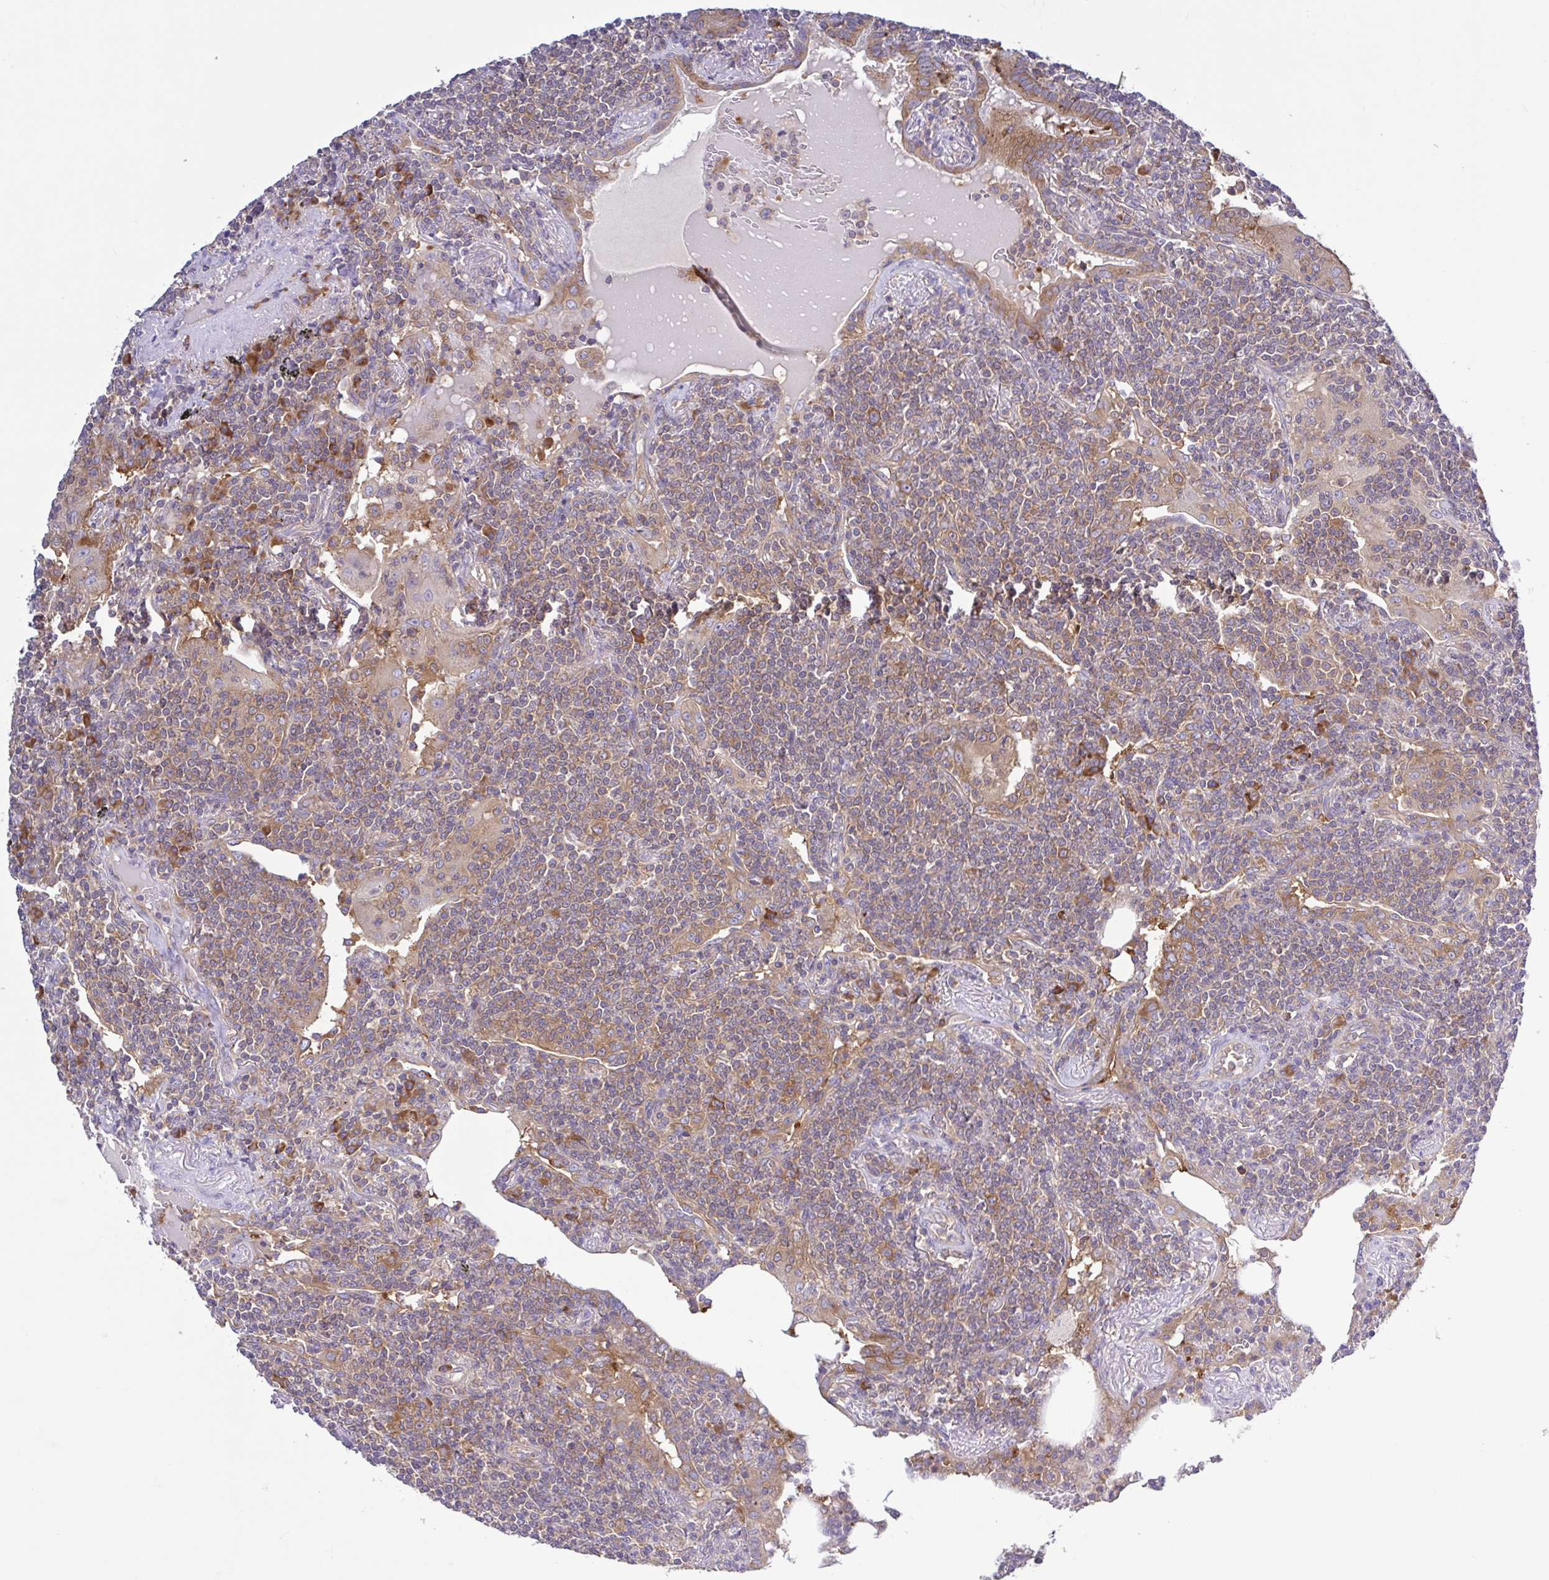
{"staining": {"intensity": "moderate", "quantity": "<25%", "location": "cytoplasmic/membranous"}, "tissue": "lymphoma", "cell_type": "Tumor cells", "image_type": "cancer", "snomed": [{"axis": "morphology", "description": "Malignant lymphoma, non-Hodgkin's type, Low grade"}, {"axis": "topography", "description": "Lung"}], "caption": "This micrograph reveals lymphoma stained with immunohistochemistry to label a protein in brown. The cytoplasmic/membranous of tumor cells show moderate positivity for the protein. Nuclei are counter-stained blue.", "gene": "LARS1", "patient": {"sex": "female", "age": 71}}